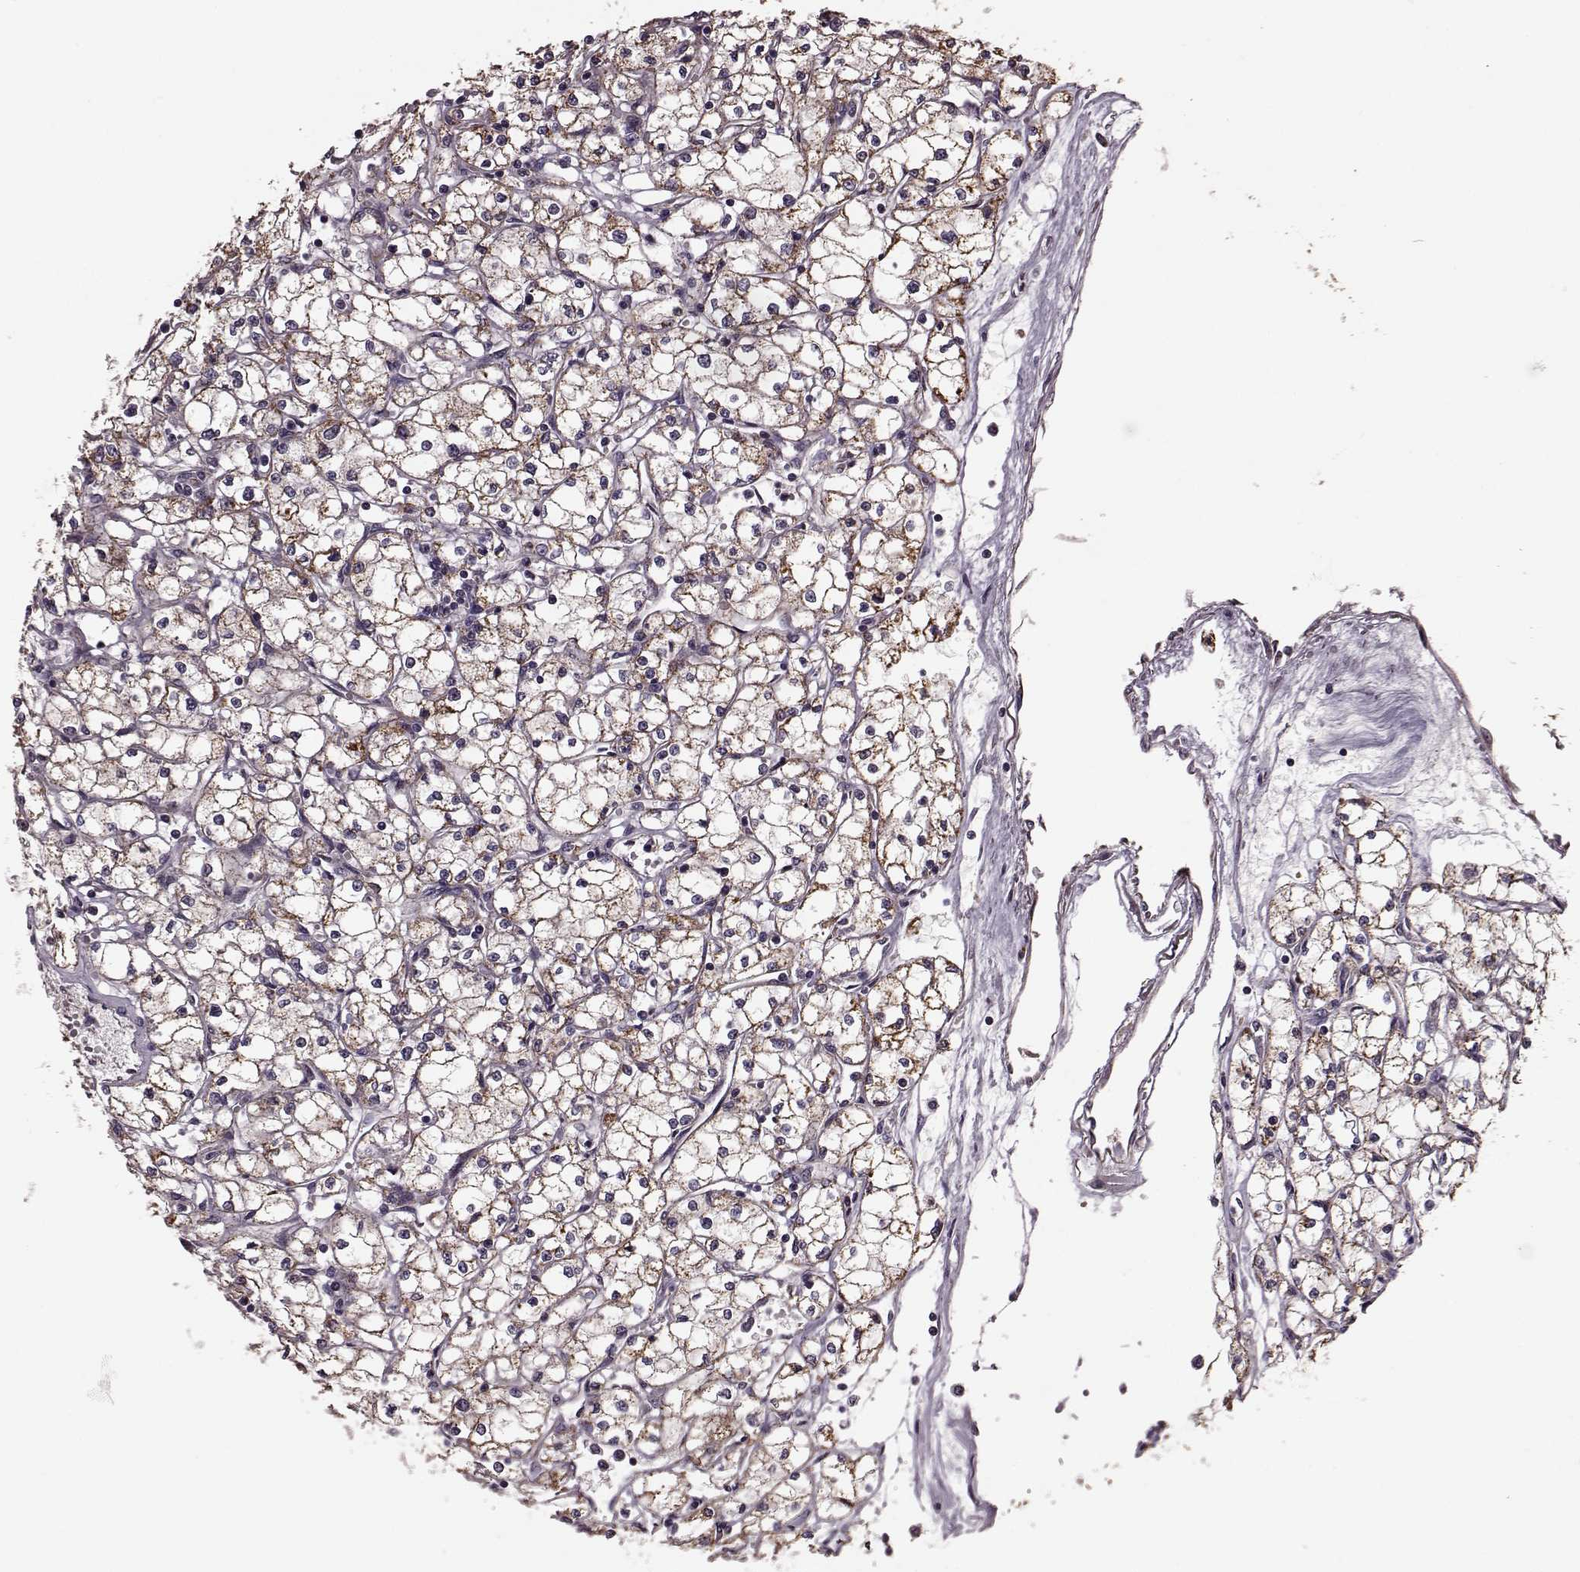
{"staining": {"intensity": "moderate", "quantity": ">75%", "location": "cytoplasmic/membranous"}, "tissue": "renal cancer", "cell_type": "Tumor cells", "image_type": "cancer", "snomed": [{"axis": "morphology", "description": "Adenocarcinoma, NOS"}, {"axis": "topography", "description": "Kidney"}], "caption": "Protein expression analysis of renal adenocarcinoma exhibits moderate cytoplasmic/membranous expression in about >75% of tumor cells. The protein is shown in brown color, while the nuclei are stained blue.", "gene": "PUDP", "patient": {"sex": "male", "age": 67}}